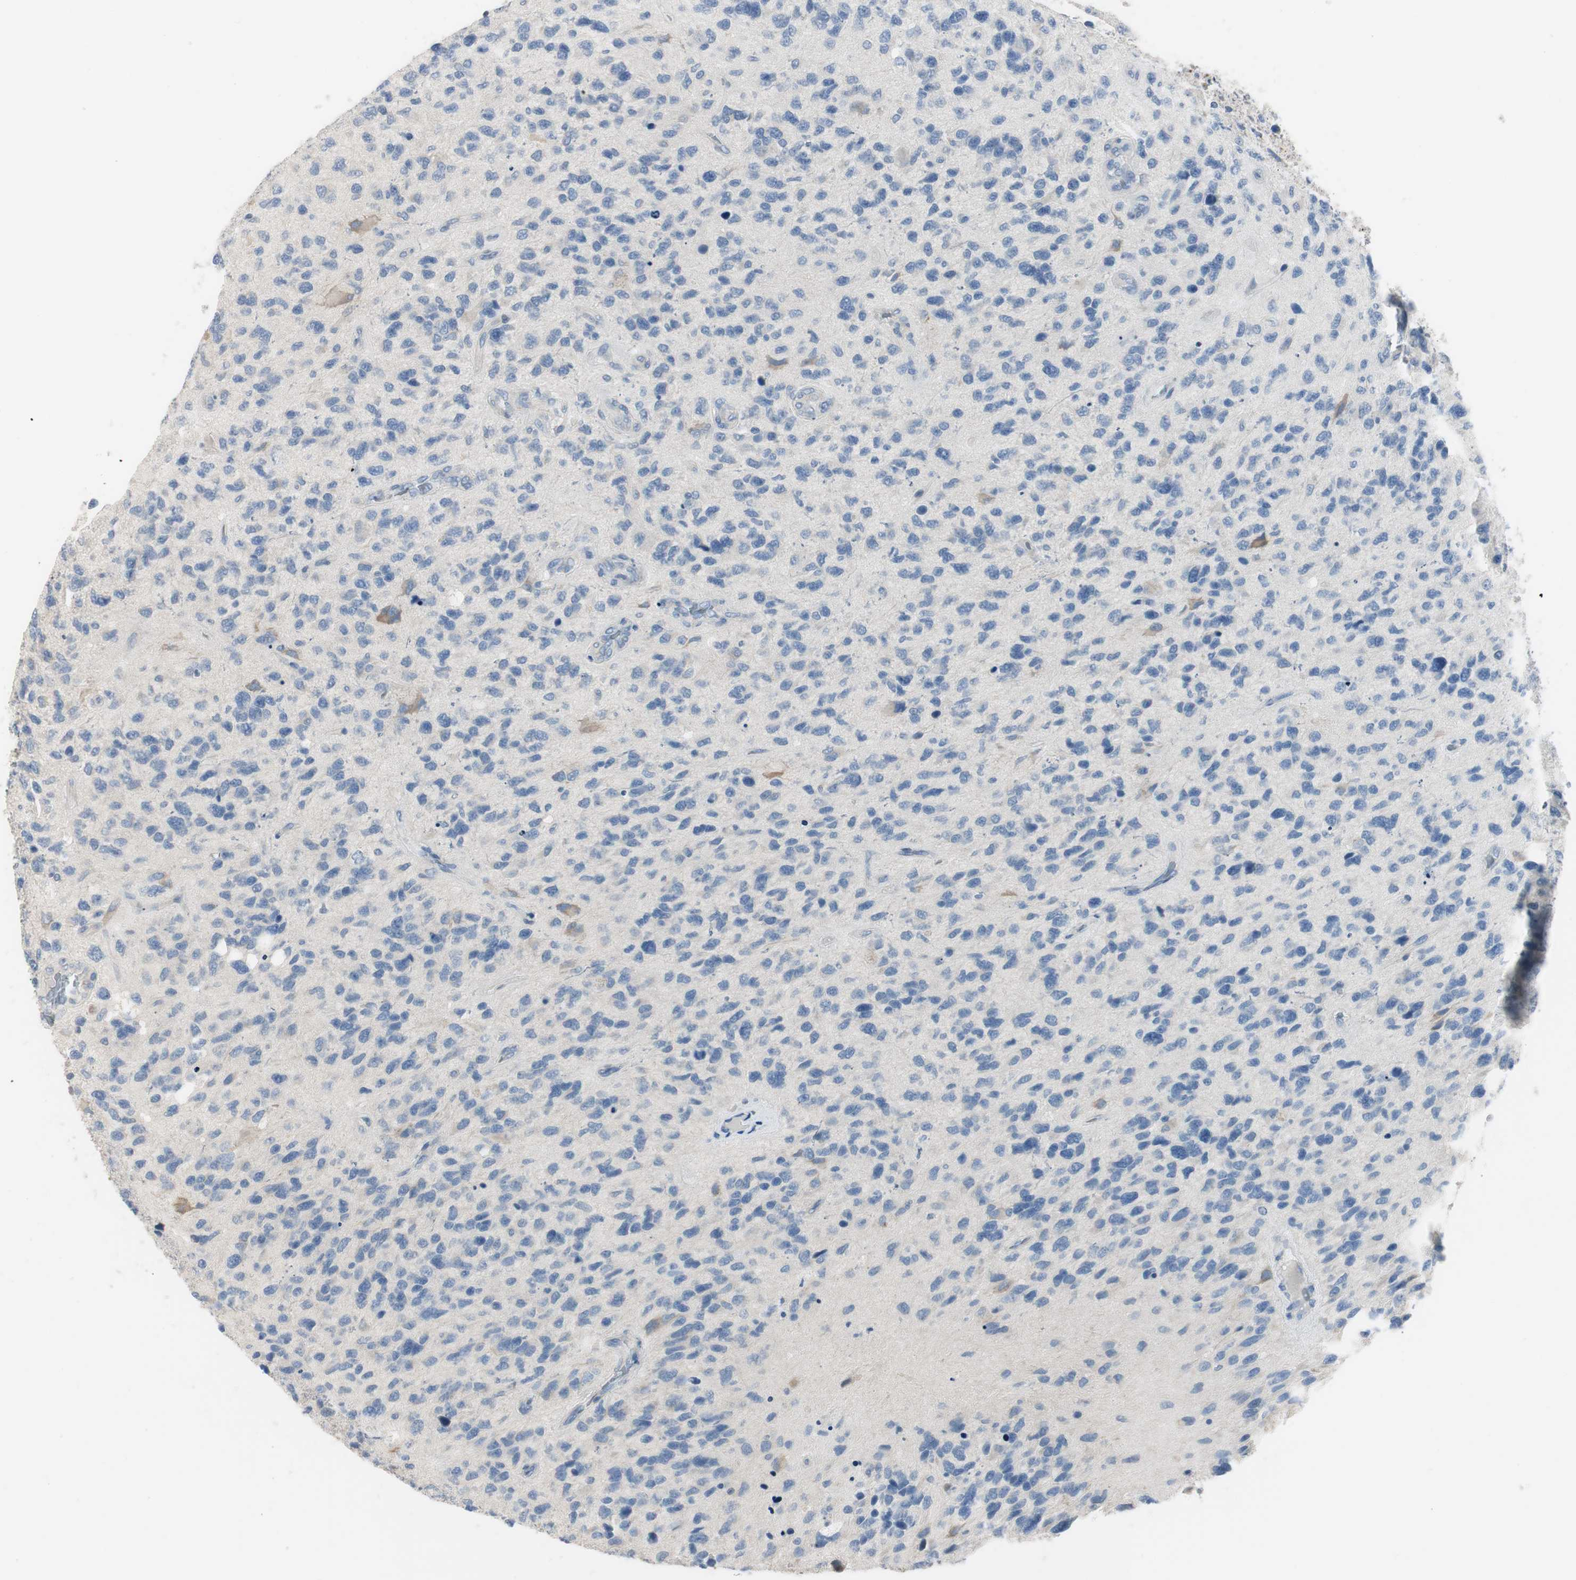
{"staining": {"intensity": "negative", "quantity": "none", "location": "none"}, "tissue": "glioma", "cell_type": "Tumor cells", "image_type": "cancer", "snomed": [{"axis": "morphology", "description": "Glioma, malignant, High grade"}, {"axis": "topography", "description": "Brain"}], "caption": "A micrograph of human glioma is negative for staining in tumor cells.", "gene": "SPINK4", "patient": {"sex": "female", "age": 58}}